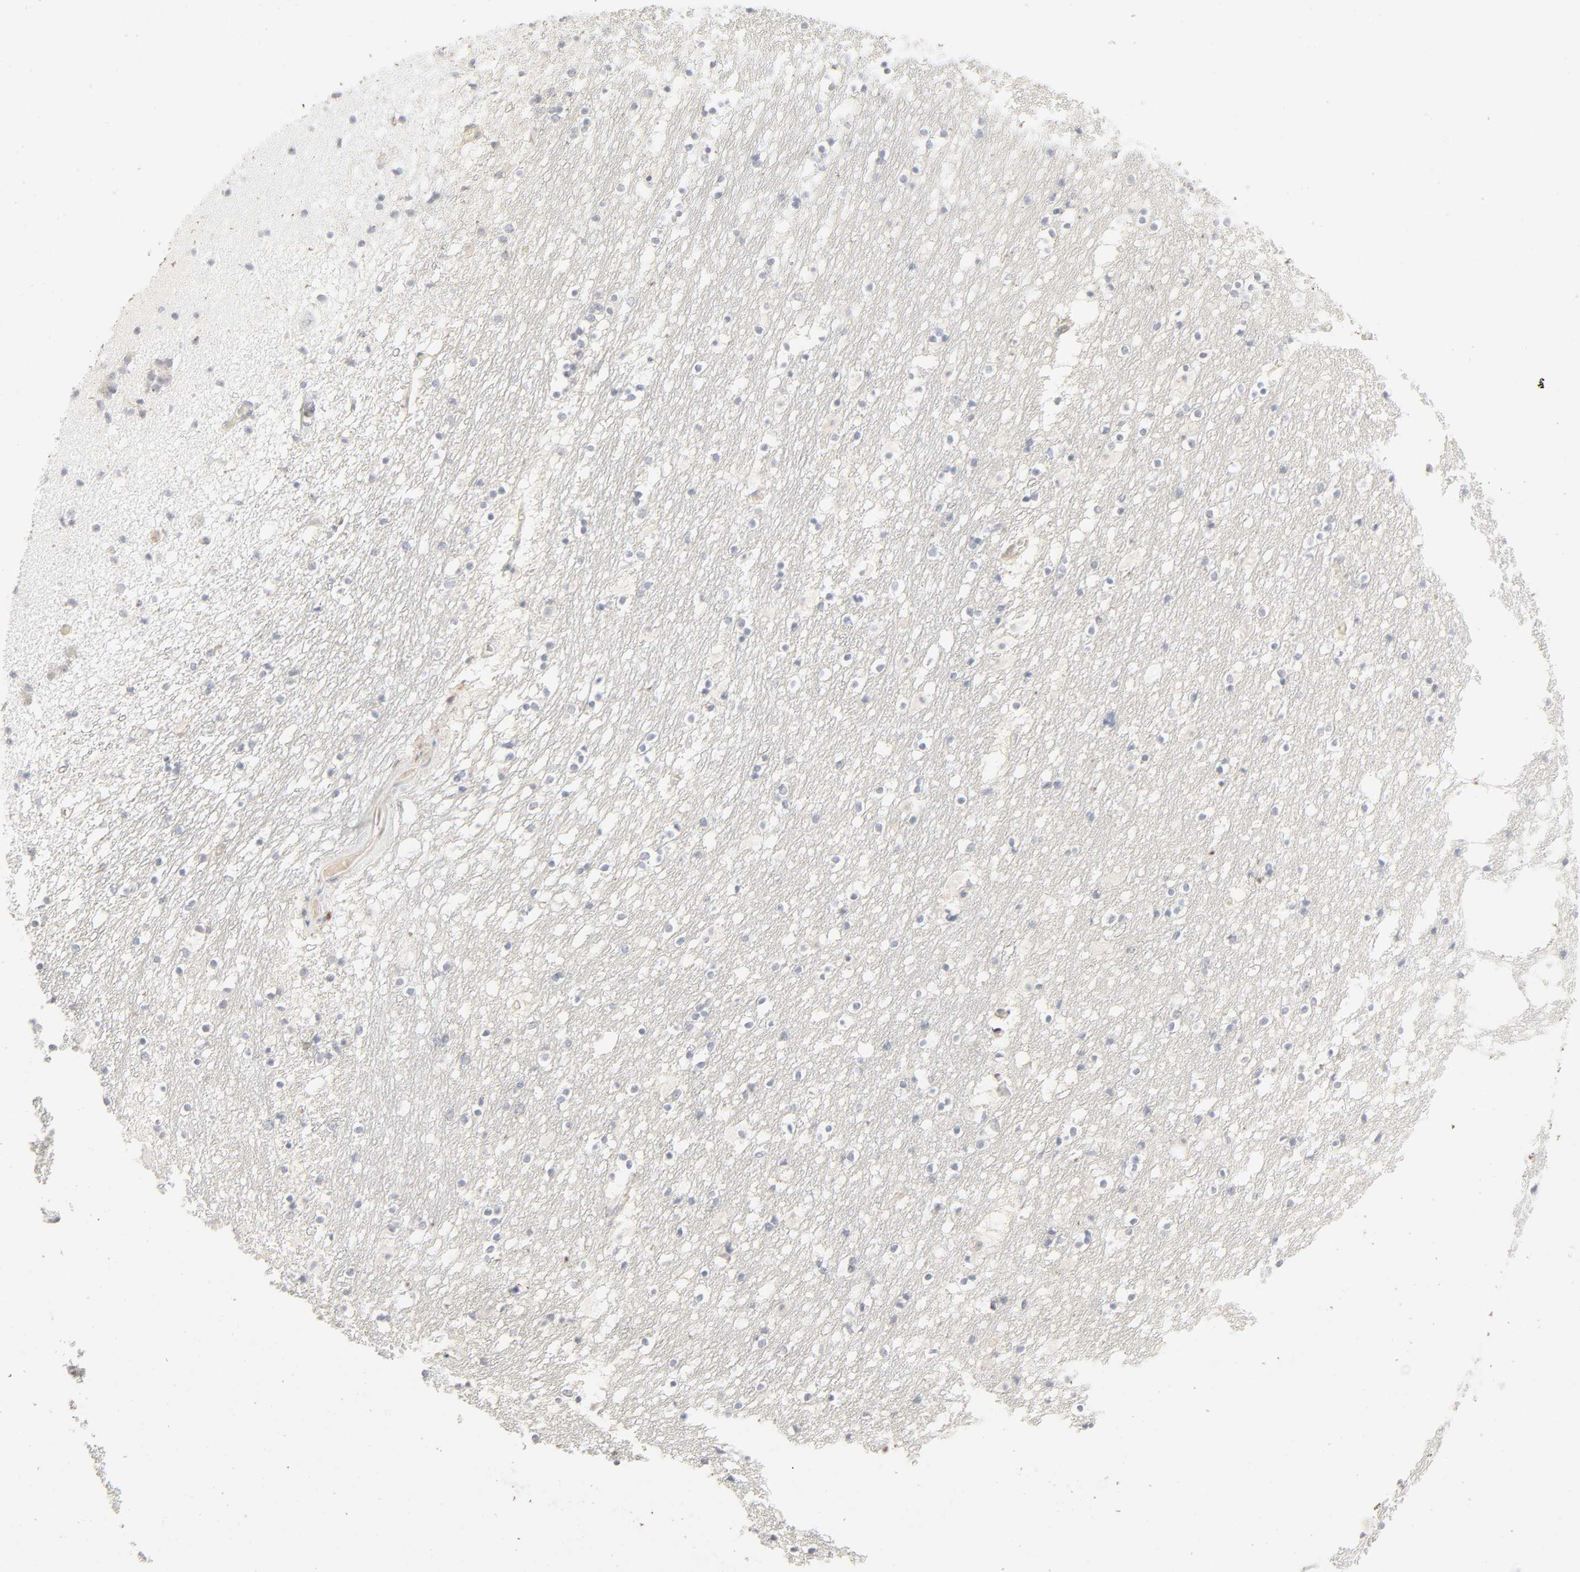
{"staining": {"intensity": "negative", "quantity": "none", "location": "none"}, "tissue": "caudate", "cell_type": "Glial cells", "image_type": "normal", "snomed": [{"axis": "morphology", "description": "Normal tissue, NOS"}, {"axis": "topography", "description": "Lateral ventricle wall"}], "caption": "Human caudate stained for a protein using immunohistochemistry (IHC) demonstrates no staining in glial cells.", "gene": "LGALS2", "patient": {"sex": "male", "age": 45}}